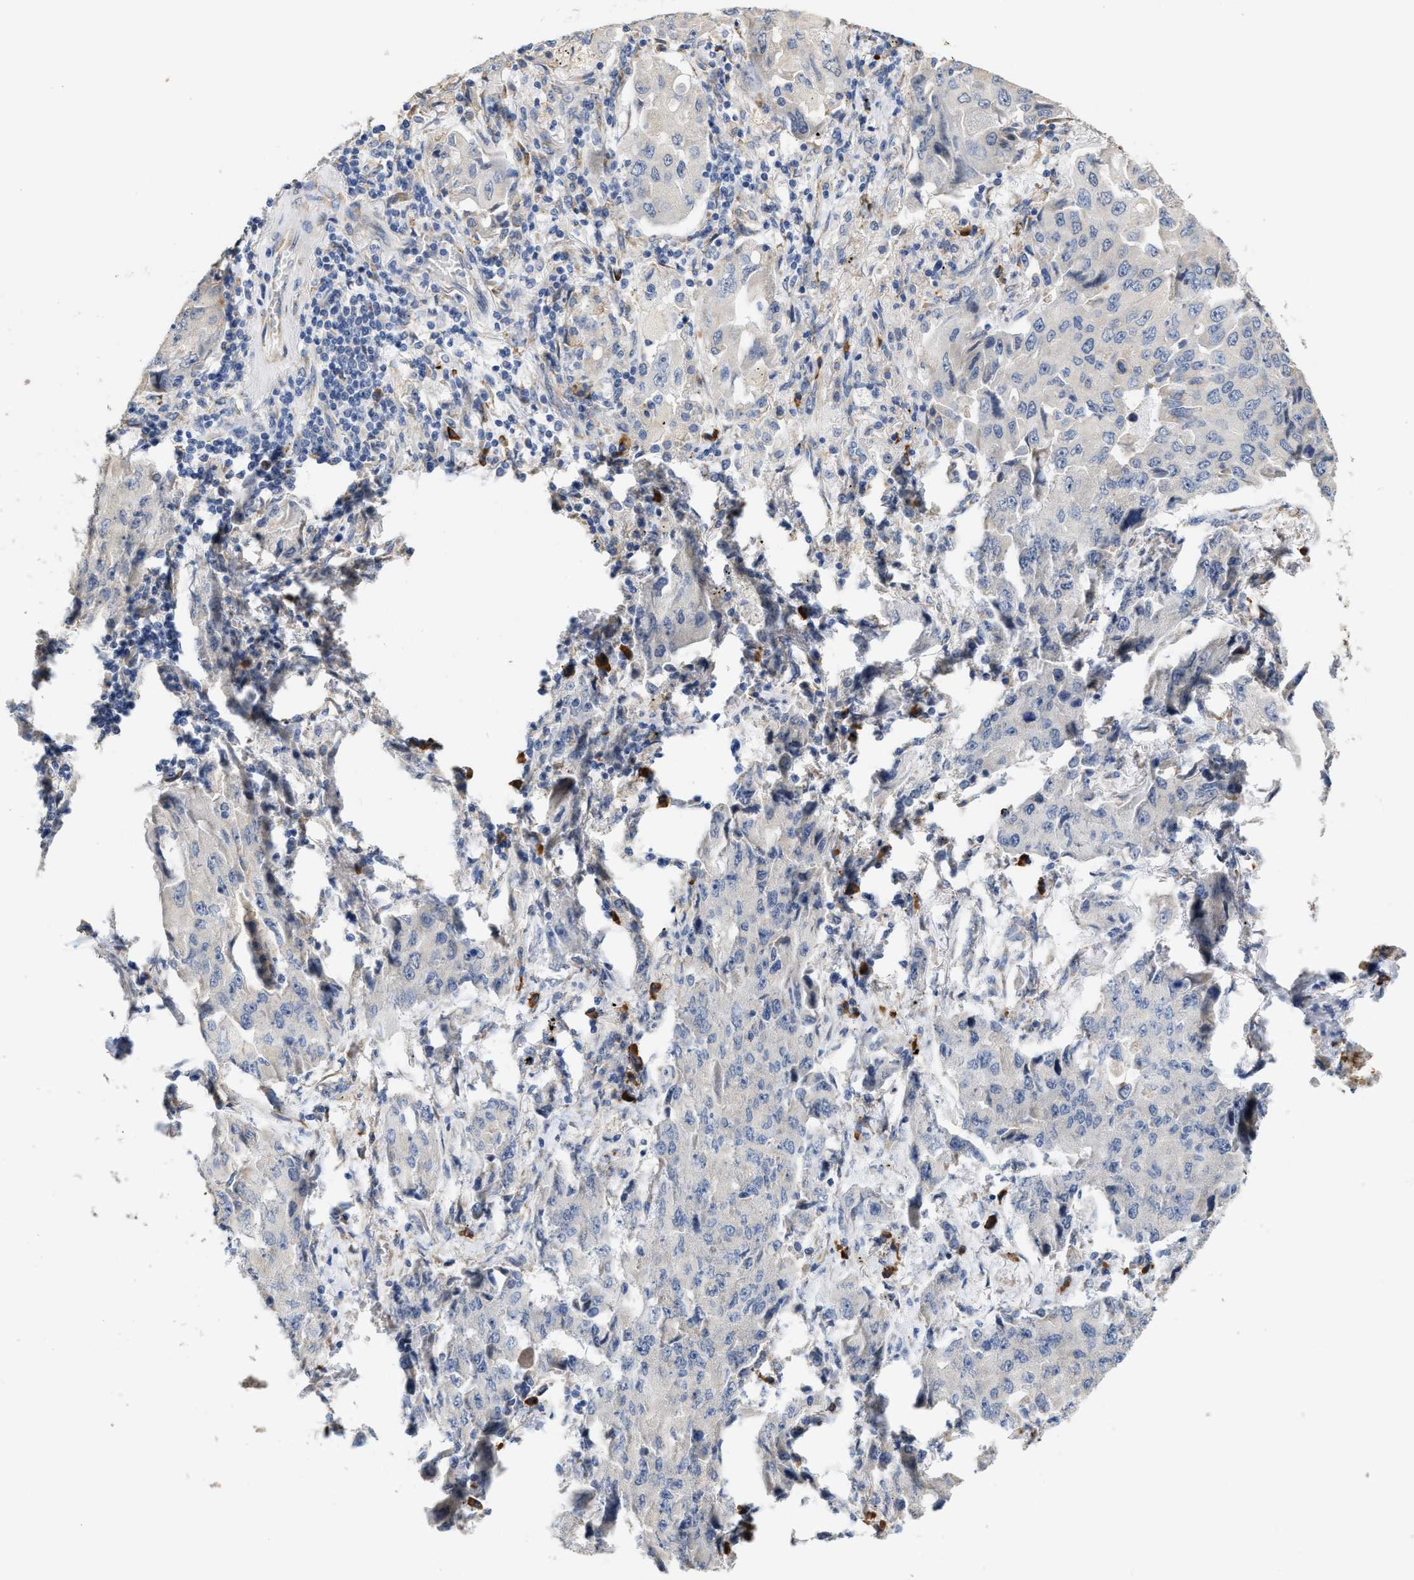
{"staining": {"intensity": "negative", "quantity": "none", "location": "none"}, "tissue": "lung cancer", "cell_type": "Tumor cells", "image_type": "cancer", "snomed": [{"axis": "morphology", "description": "Adenocarcinoma, NOS"}, {"axis": "topography", "description": "Lung"}], "caption": "Tumor cells are negative for protein expression in human lung cancer.", "gene": "RYR2", "patient": {"sex": "female", "age": 65}}